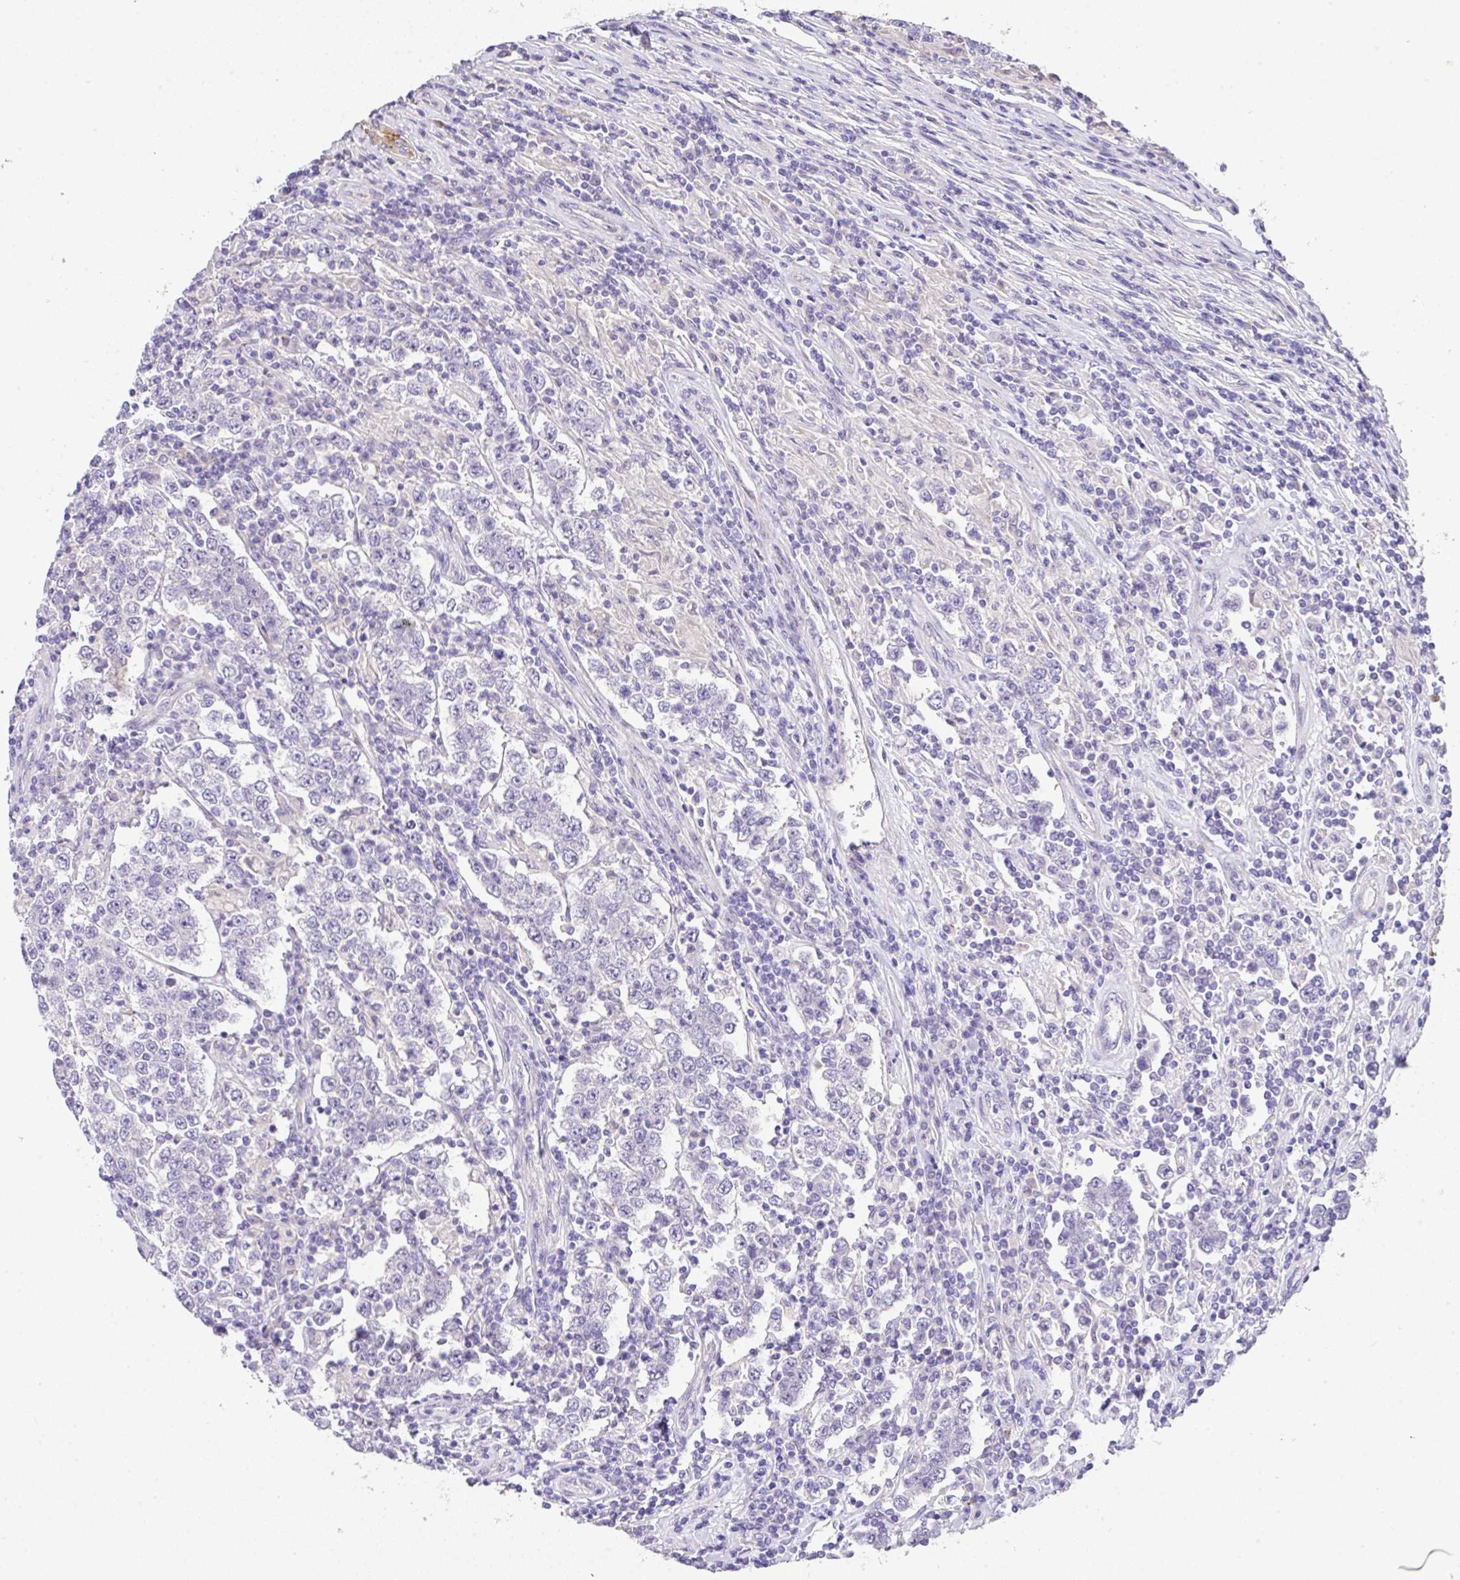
{"staining": {"intensity": "negative", "quantity": "none", "location": "none"}, "tissue": "testis cancer", "cell_type": "Tumor cells", "image_type": "cancer", "snomed": [{"axis": "morphology", "description": "Normal tissue, NOS"}, {"axis": "morphology", "description": "Urothelial carcinoma, High grade"}, {"axis": "morphology", "description": "Seminoma, NOS"}, {"axis": "morphology", "description": "Carcinoma, Embryonal, NOS"}, {"axis": "topography", "description": "Urinary bladder"}, {"axis": "topography", "description": "Testis"}], "caption": "This is an IHC photomicrograph of testis seminoma. There is no expression in tumor cells.", "gene": "EPN3", "patient": {"sex": "male", "age": 41}}